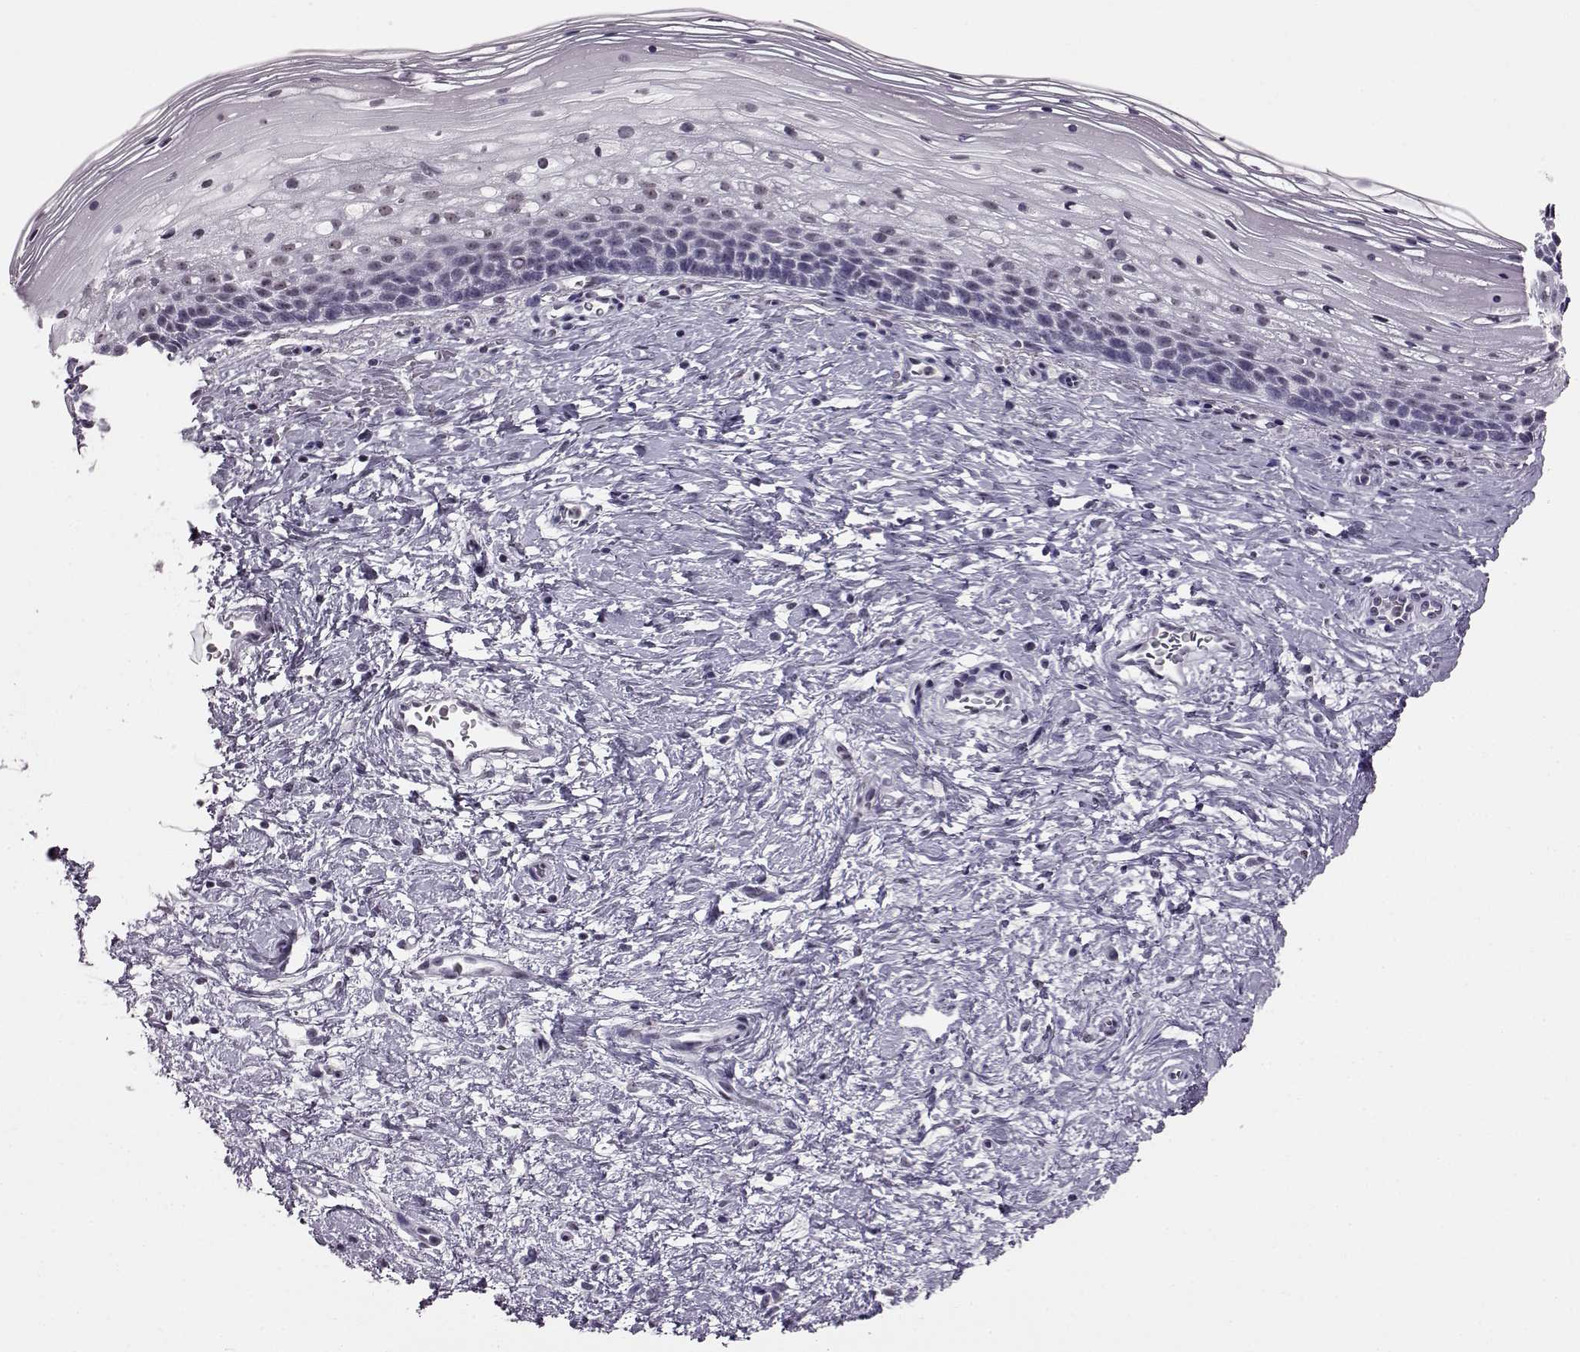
{"staining": {"intensity": "negative", "quantity": "none", "location": "none"}, "tissue": "cervix", "cell_type": "Glandular cells", "image_type": "normal", "snomed": [{"axis": "morphology", "description": "Normal tissue, NOS"}, {"axis": "topography", "description": "Cervix"}], "caption": "DAB (3,3'-diaminobenzidine) immunohistochemical staining of unremarkable human cervix exhibits no significant expression in glandular cells. (DAB (3,3'-diaminobenzidine) immunohistochemistry with hematoxylin counter stain).", "gene": "ADGRG2", "patient": {"sex": "female", "age": 34}}